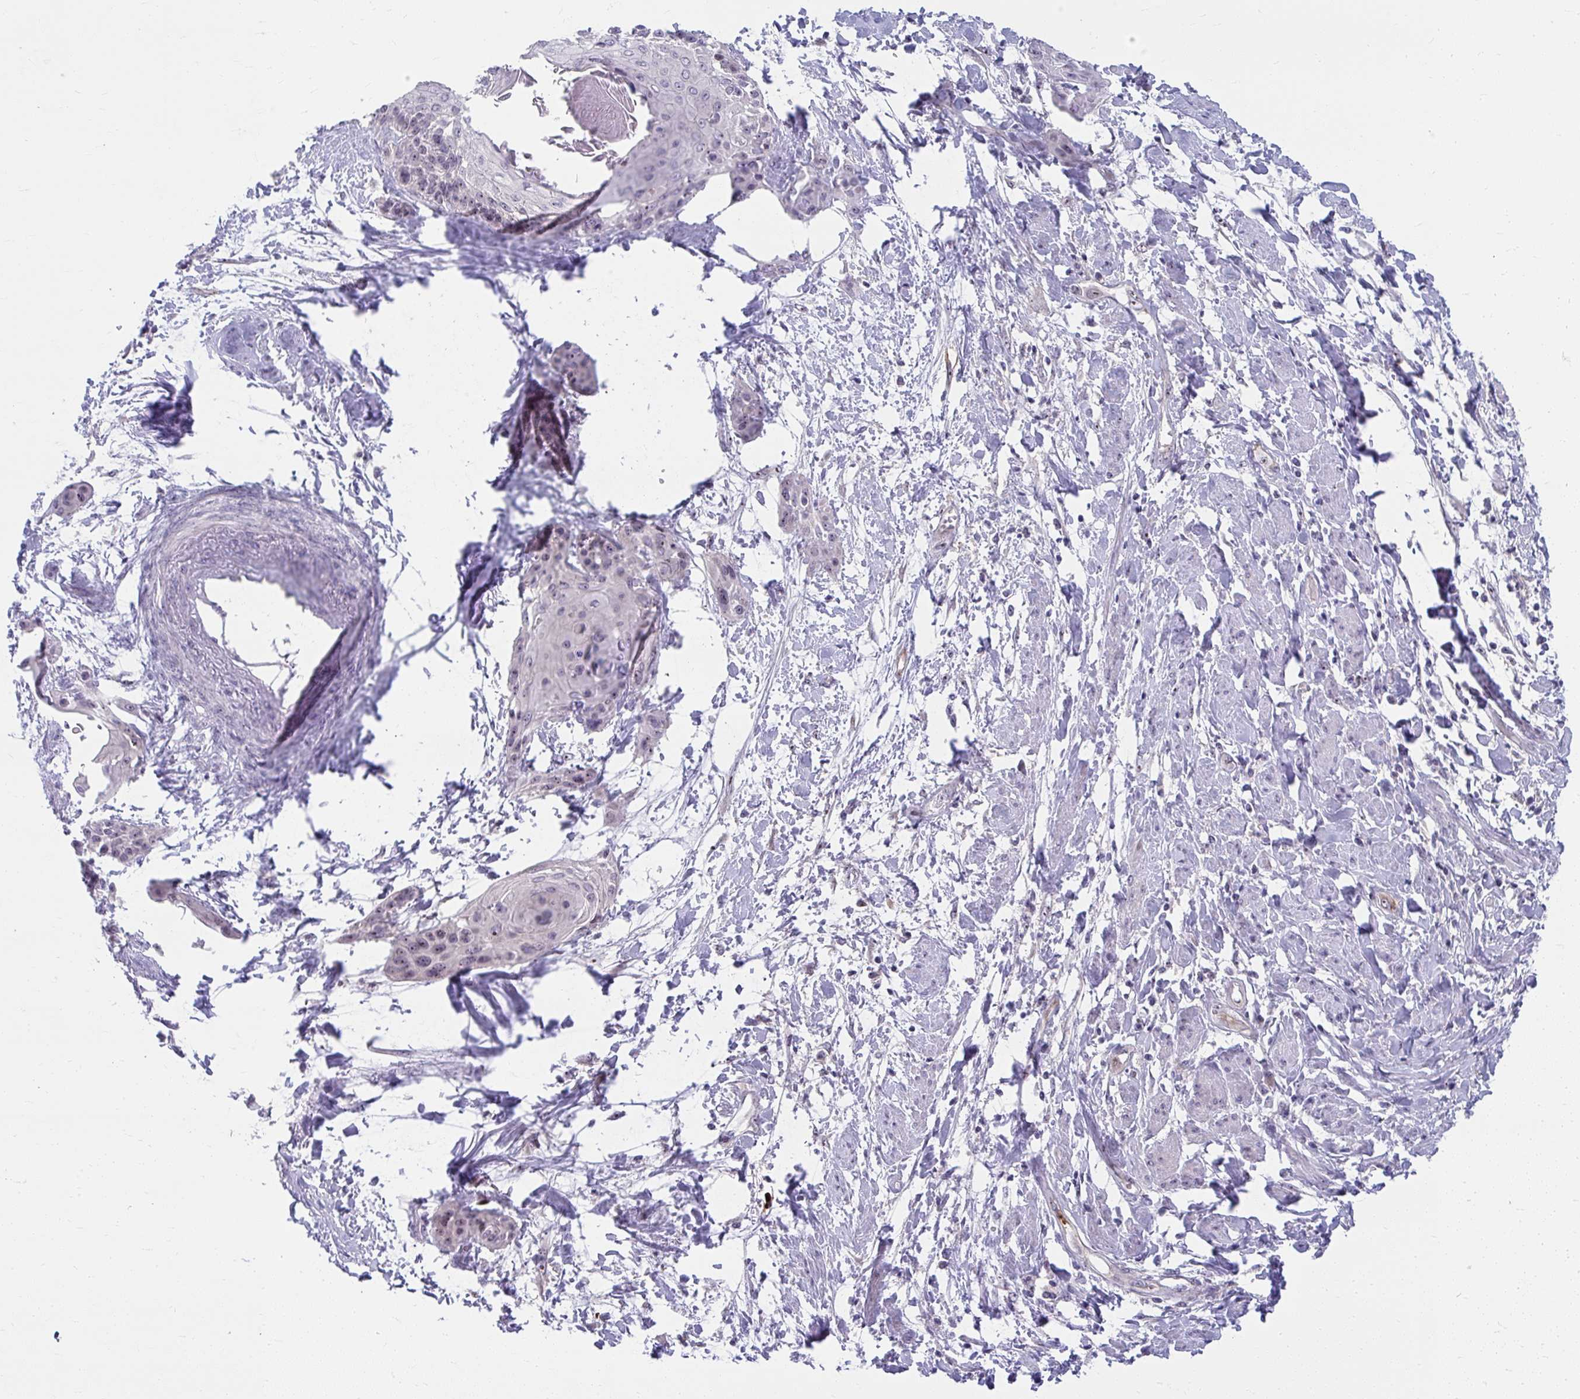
{"staining": {"intensity": "moderate", "quantity": "<25%", "location": "nuclear"}, "tissue": "cervical cancer", "cell_type": "Tumor cells", "image_type": "cancer", "snomed": [{"axis": "morphology", "description": "Squamous cell carcinoma, NOS"}, {"axis": "topography", "description": "Cervix"}], "caption": "Moderate nuclear protein staining is present in about <25% of tumor cells in cervical squamous cell carcinoma. (brown staining indicates protein expression, while blue staining denotes nuclei).", "gene": "MUS81", "patient": {"sex": "female", "age": 57}}